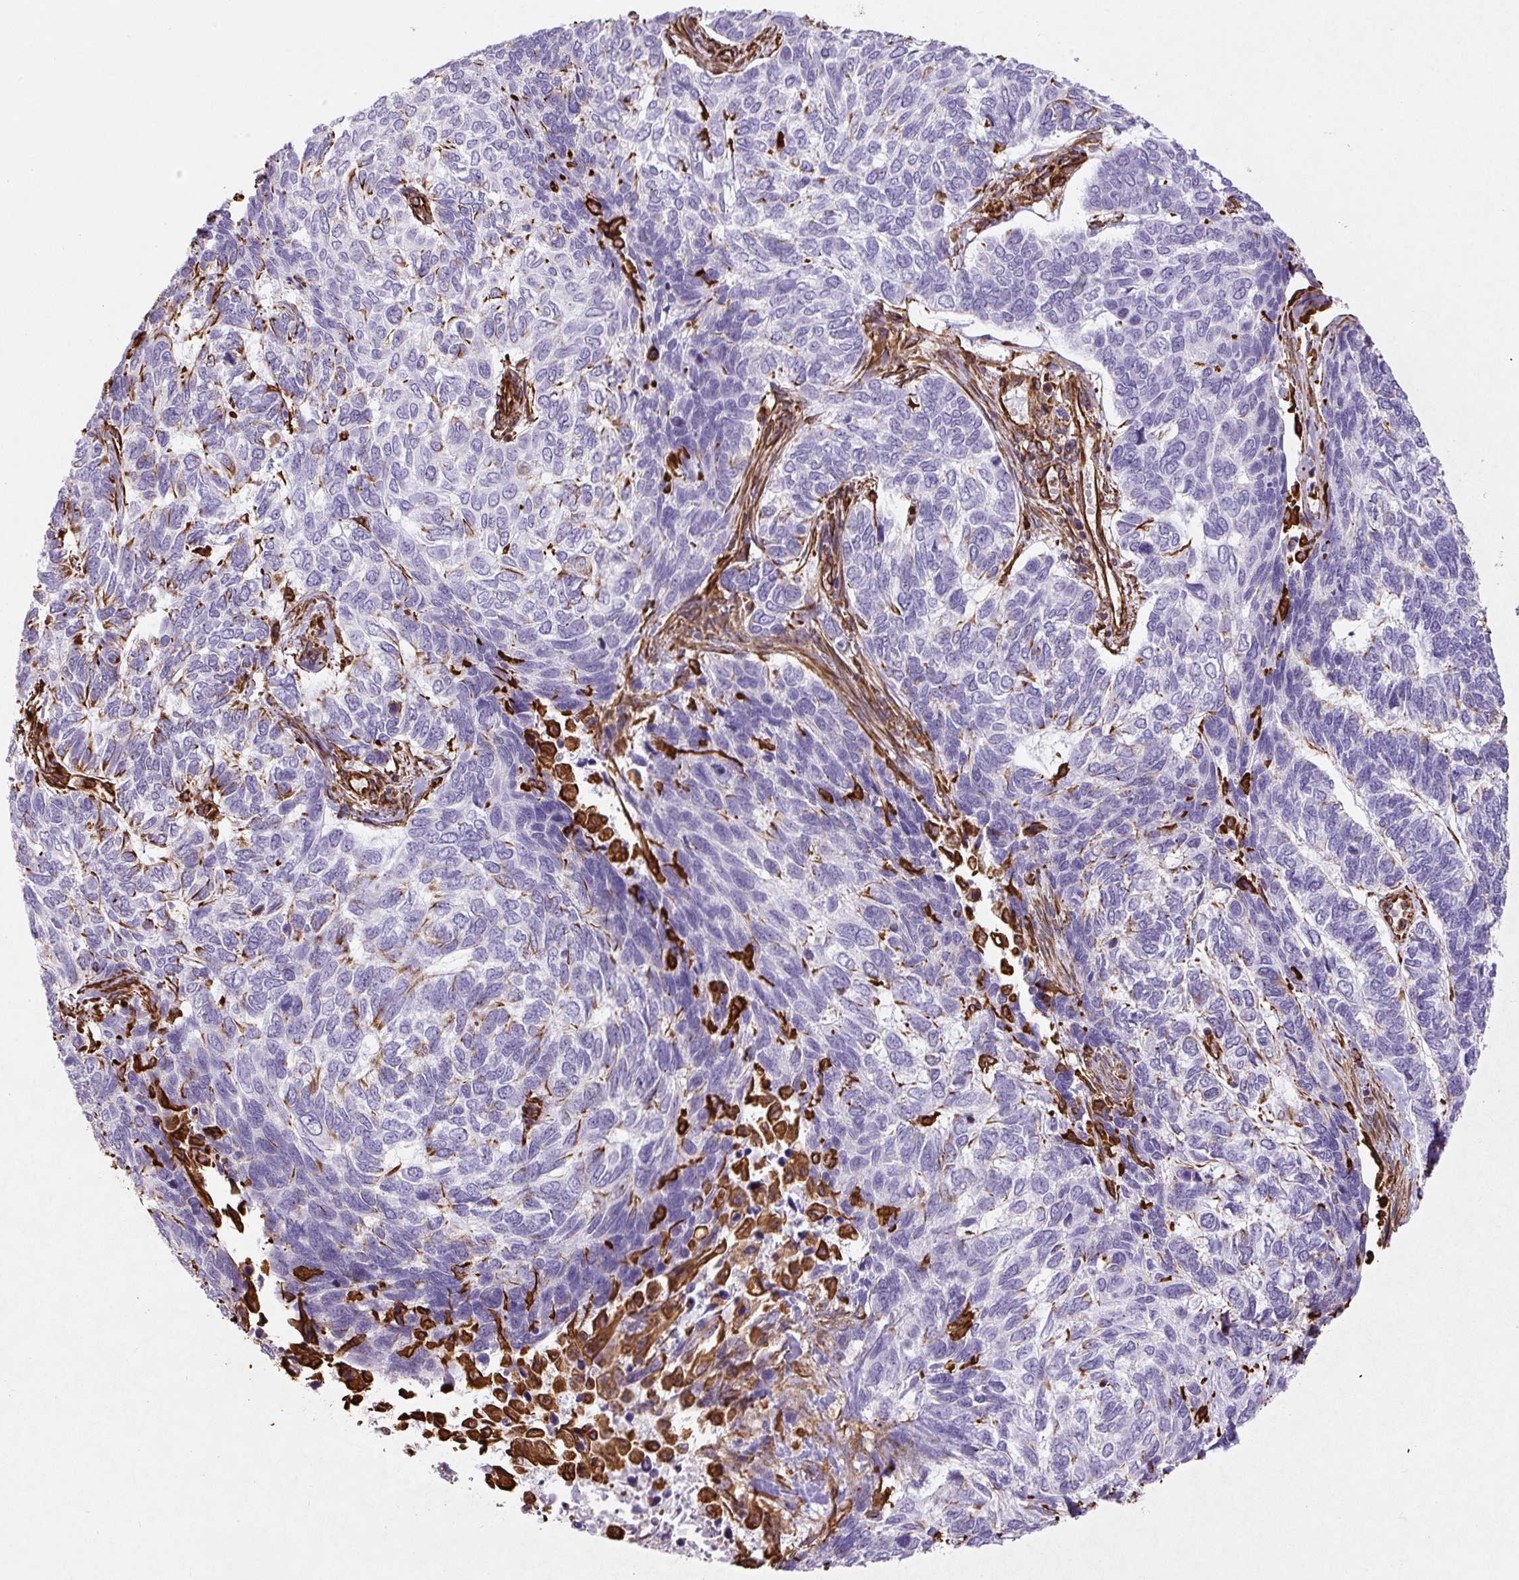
{"staining": {"intensity": "negative", "quantity": "none", "location": "none"}, "tissue": "skin cancer", "cell_type": "Tumor cells", "image_type": "cancer", "snomed": [{"axis": "morphology", "description": "Basal cell carcinoma"}, {"axis": "topography", "description": "Skin"}], "caption": "Tumor cells are negative for brown protein staining in skin basal cell carcinoma.", "gene": "VIM", "patient": {"sex": "female", "age": 65}}